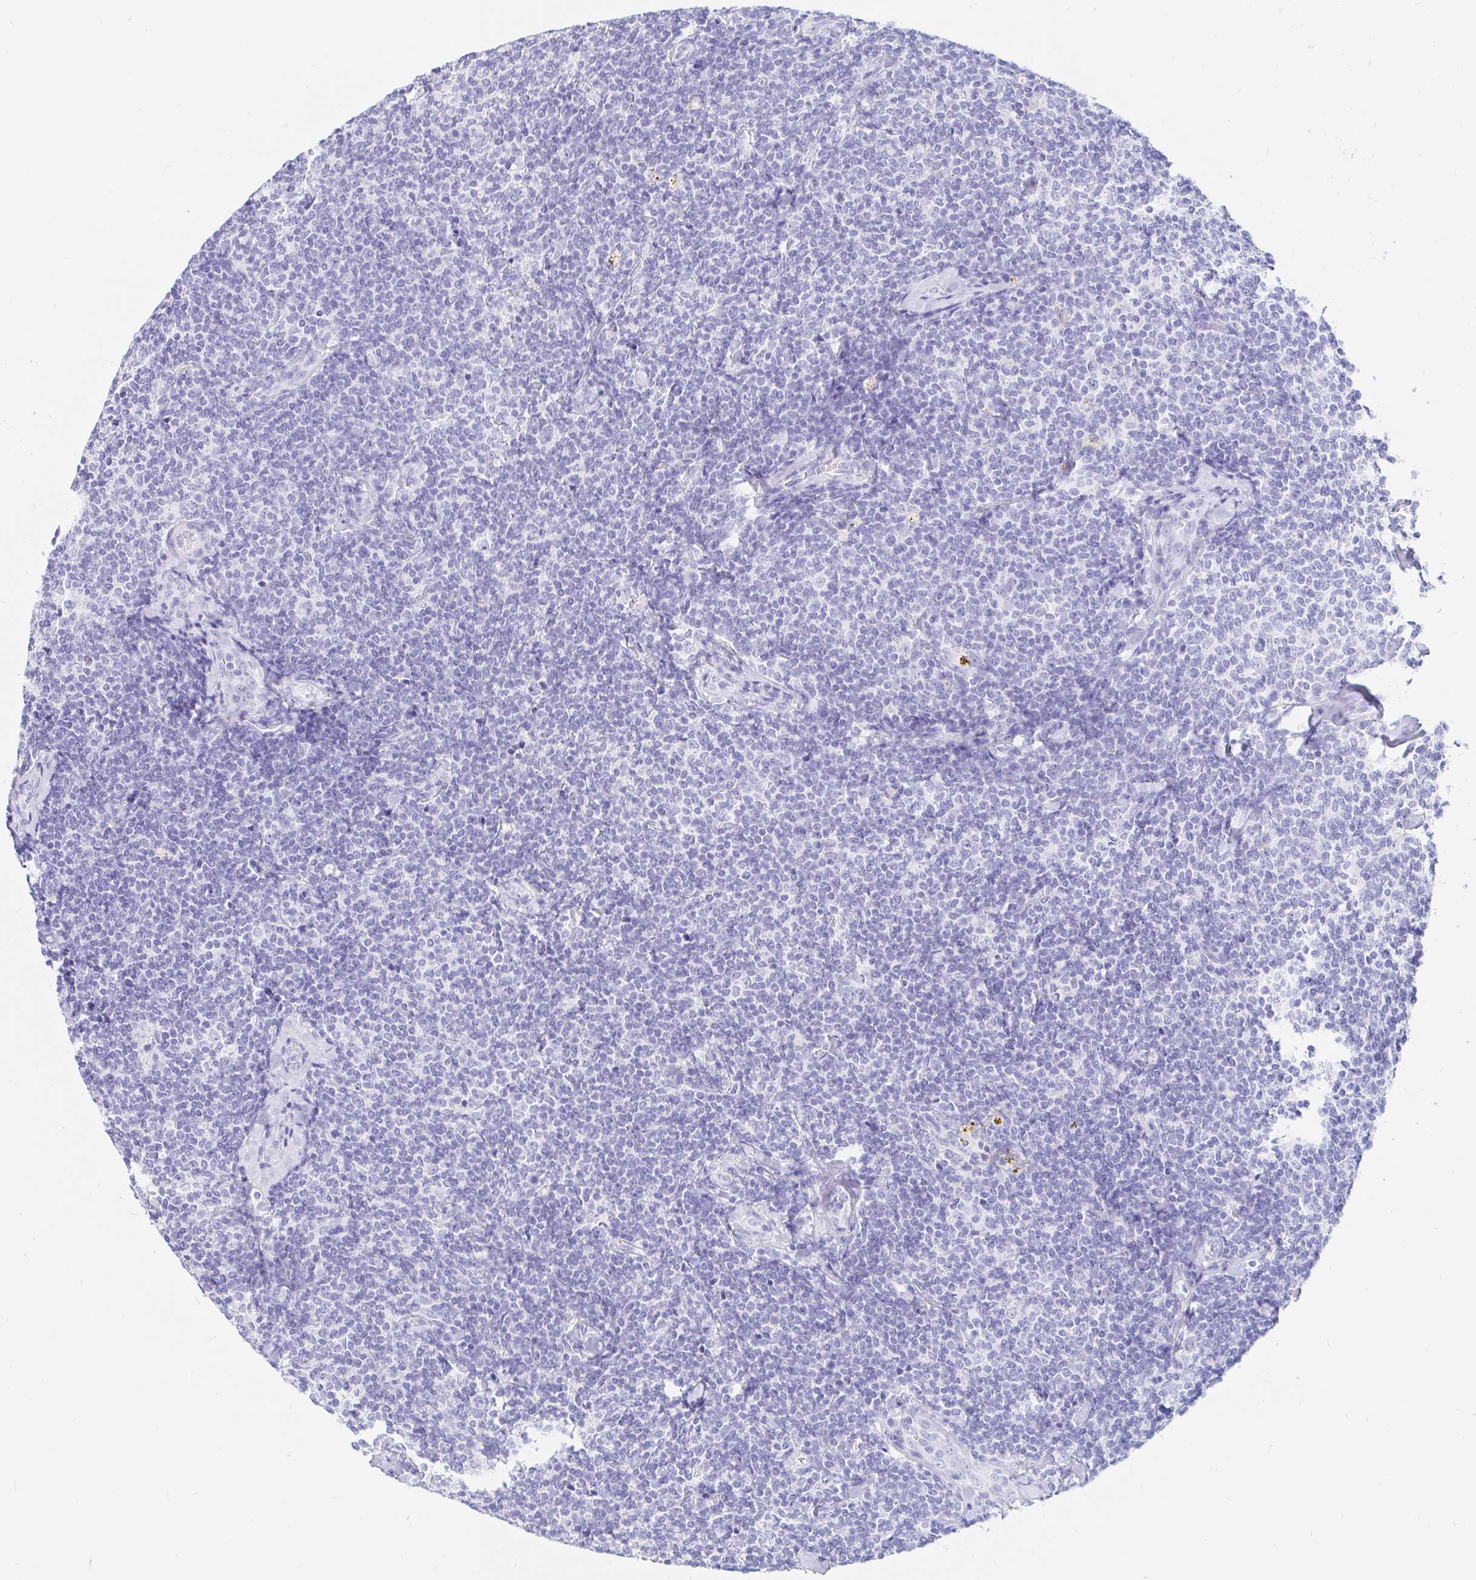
{"staining": {"intensity": "negative", "quantity": "none", "location": "none"}, "tissue": "lymphoma", "cell_type": "Tumor cells", "image_type": "cancer", "snomed": [{"axis": "morphology", "description": "Malignant lymphoma, non-Hodgkin's type, Low grade"}, {"axis": "topography", "description": "Lymph node"}], "caption": "An IHC image of lymphoma is shown. There is no staining in tumor cells of lymphoma. (Brightfield microscopy of DAB (3,3'-diaminobenzidine) immunohistochemistry (IHC) at high magnification).", "gene": "OR6T1", "patient": {"sex": "female", "age": 56}}